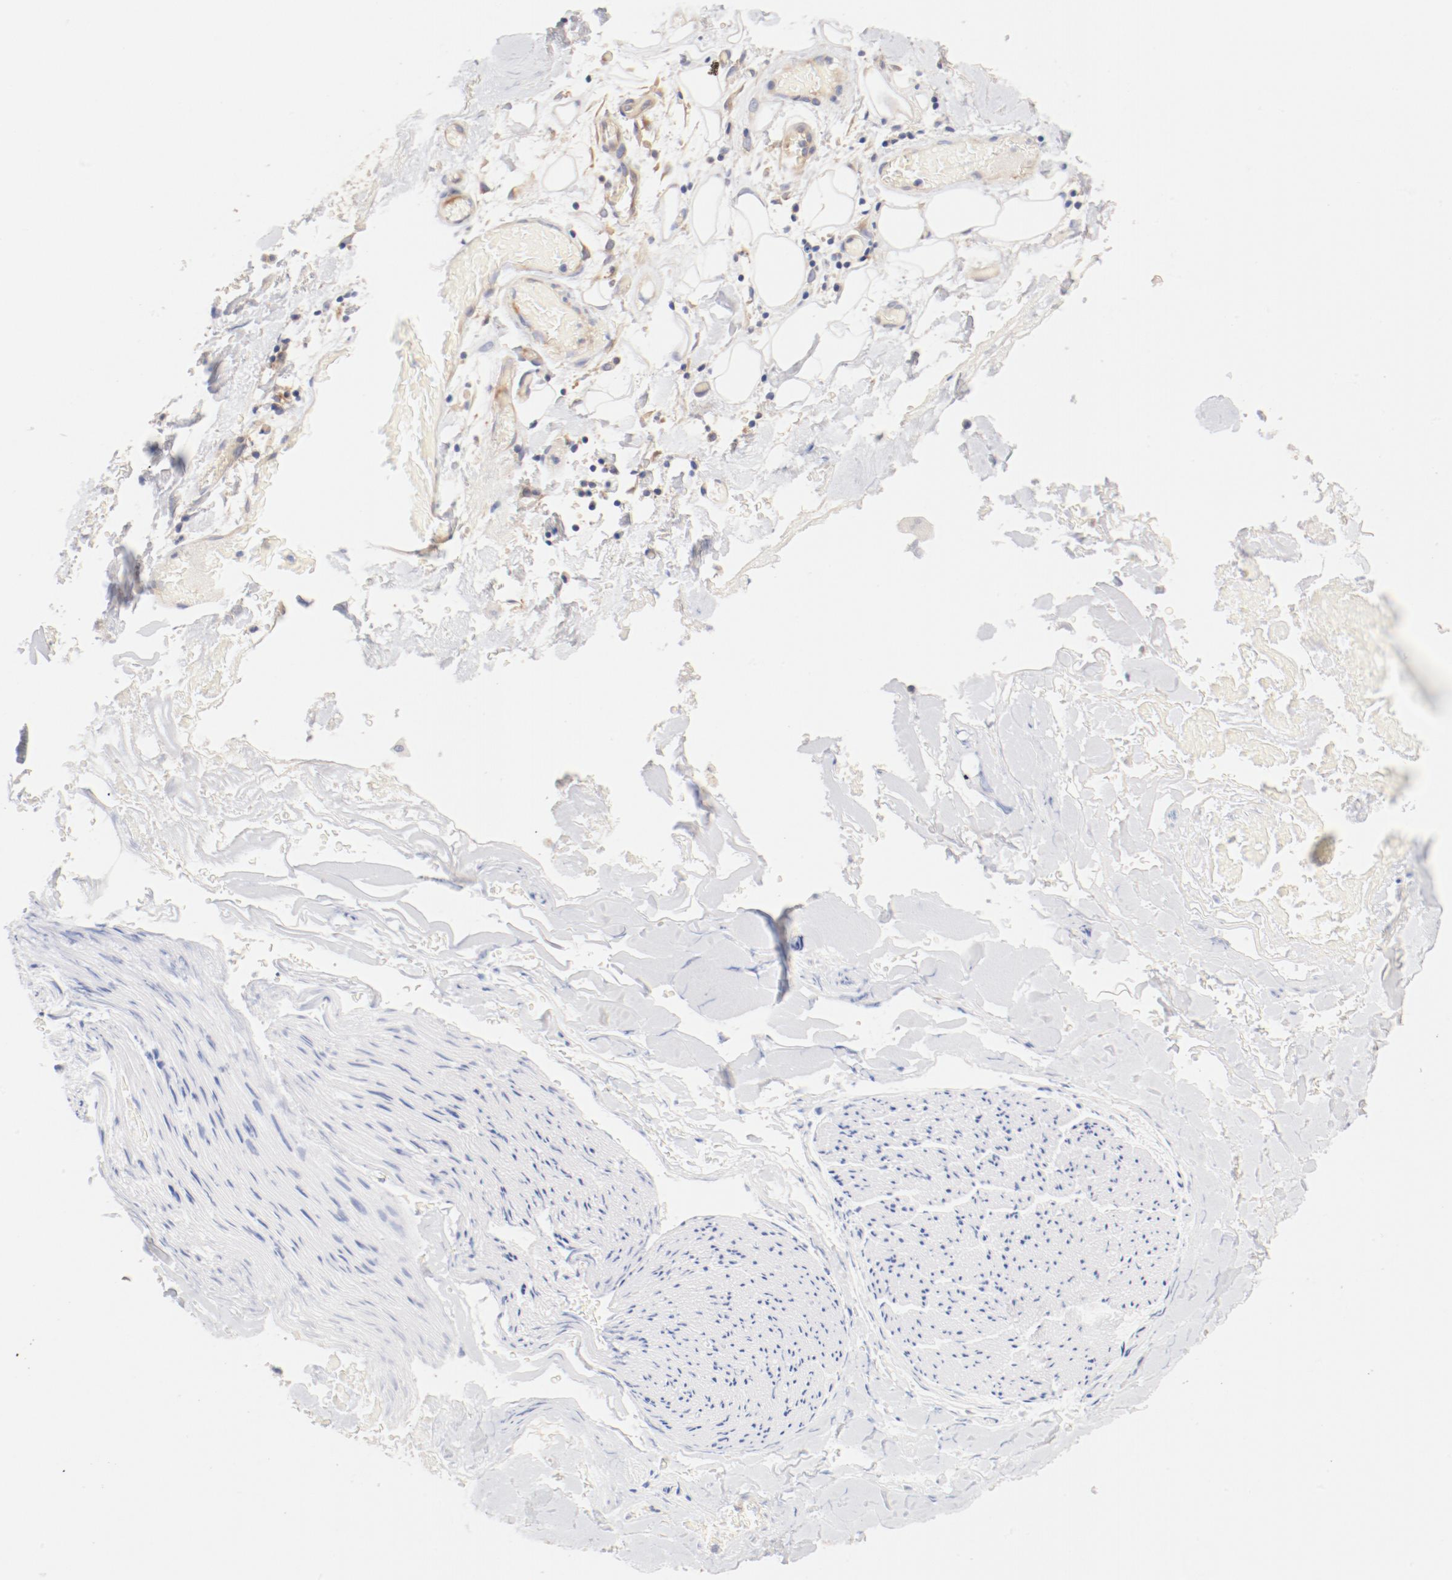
{"staining": {"intensity": "weak", "quantity": "25%-75%", "location": "cytoplasmic/membranous"}, "tissue": "adipose tissue", "cell_type": "Adipocytes", "image_type": "normal", "snomed": [{"axis": "morphology", "description": "Normal tissue, NOS"}, {"axis": "morphology", "description": "Cholangiocarcinoma"}, {"axis": "topography", "description": "Liver"}, {"axis": "topography", "description": "Peripheral nerve tissue"}], "caption": "The photomicrograph displays a brown stain indicating the presence of a protein in the cytoplasmic/membranous of adipocytes in adipose tissue. (DAB IHC, brown staining for protein, blue staining for nuclei).", "gene": "DYNC1H1", "patient": {"sex": "male", "age": 50}}